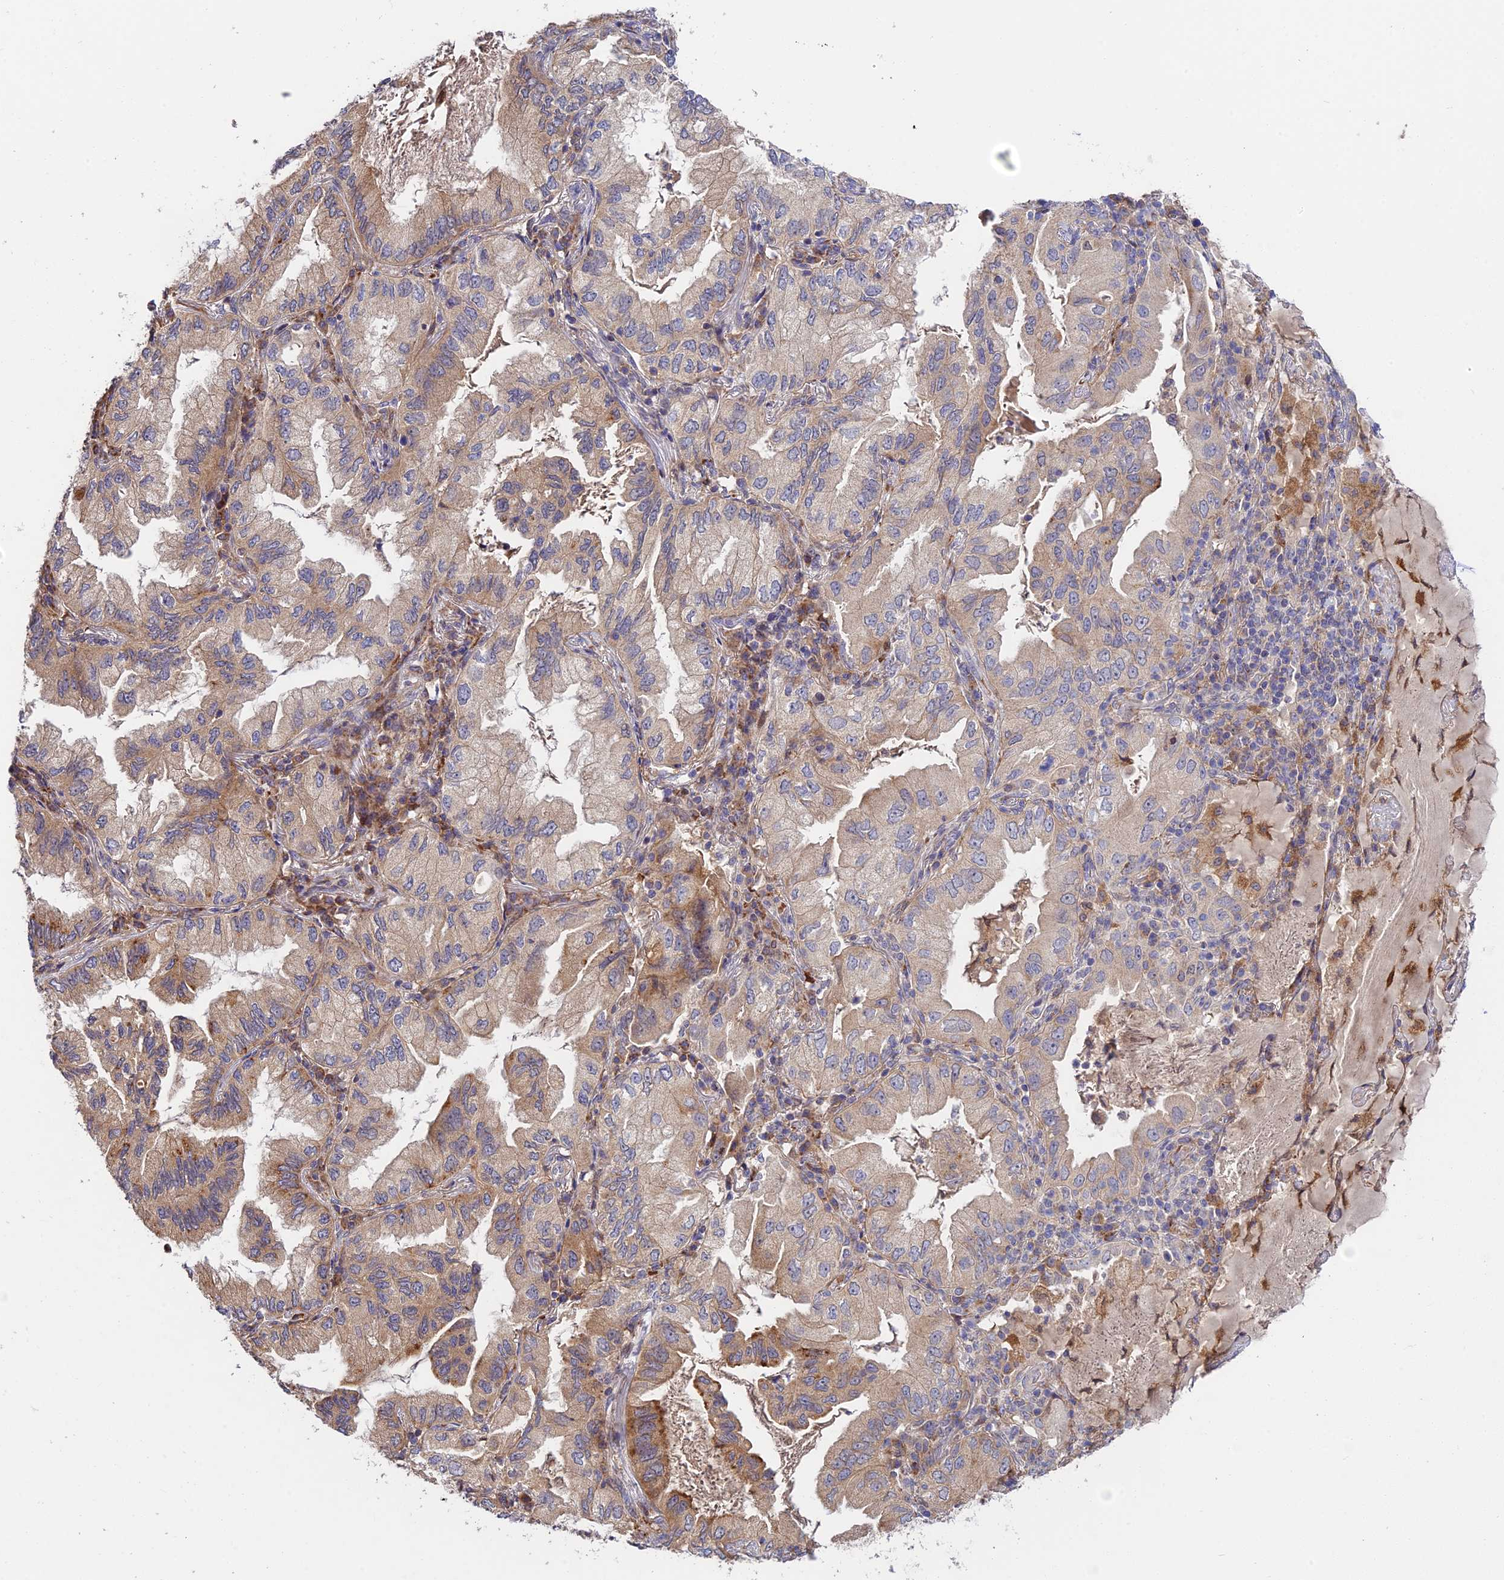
{"staining": {"intensity": "weak", "quantity": "25%-75%", "location": "cytoplasmic/membranous"}, "tissue": "lung cancer", "cell_type": "Tumor cells", "image_type": "cancer", "snomed": [{"axis": "morphology", "description": "Adenocarcinoma, NOS"}, {"axis": "topography", "description": "Lung"}], "caption": "Weak cytoplasmic/membranous expression is identified in about 25%-75% of tumor cells in lung cancer (adenocarcinoma).", "gene": "FUOM", "patient": {"sex": "female", "age": 69}}